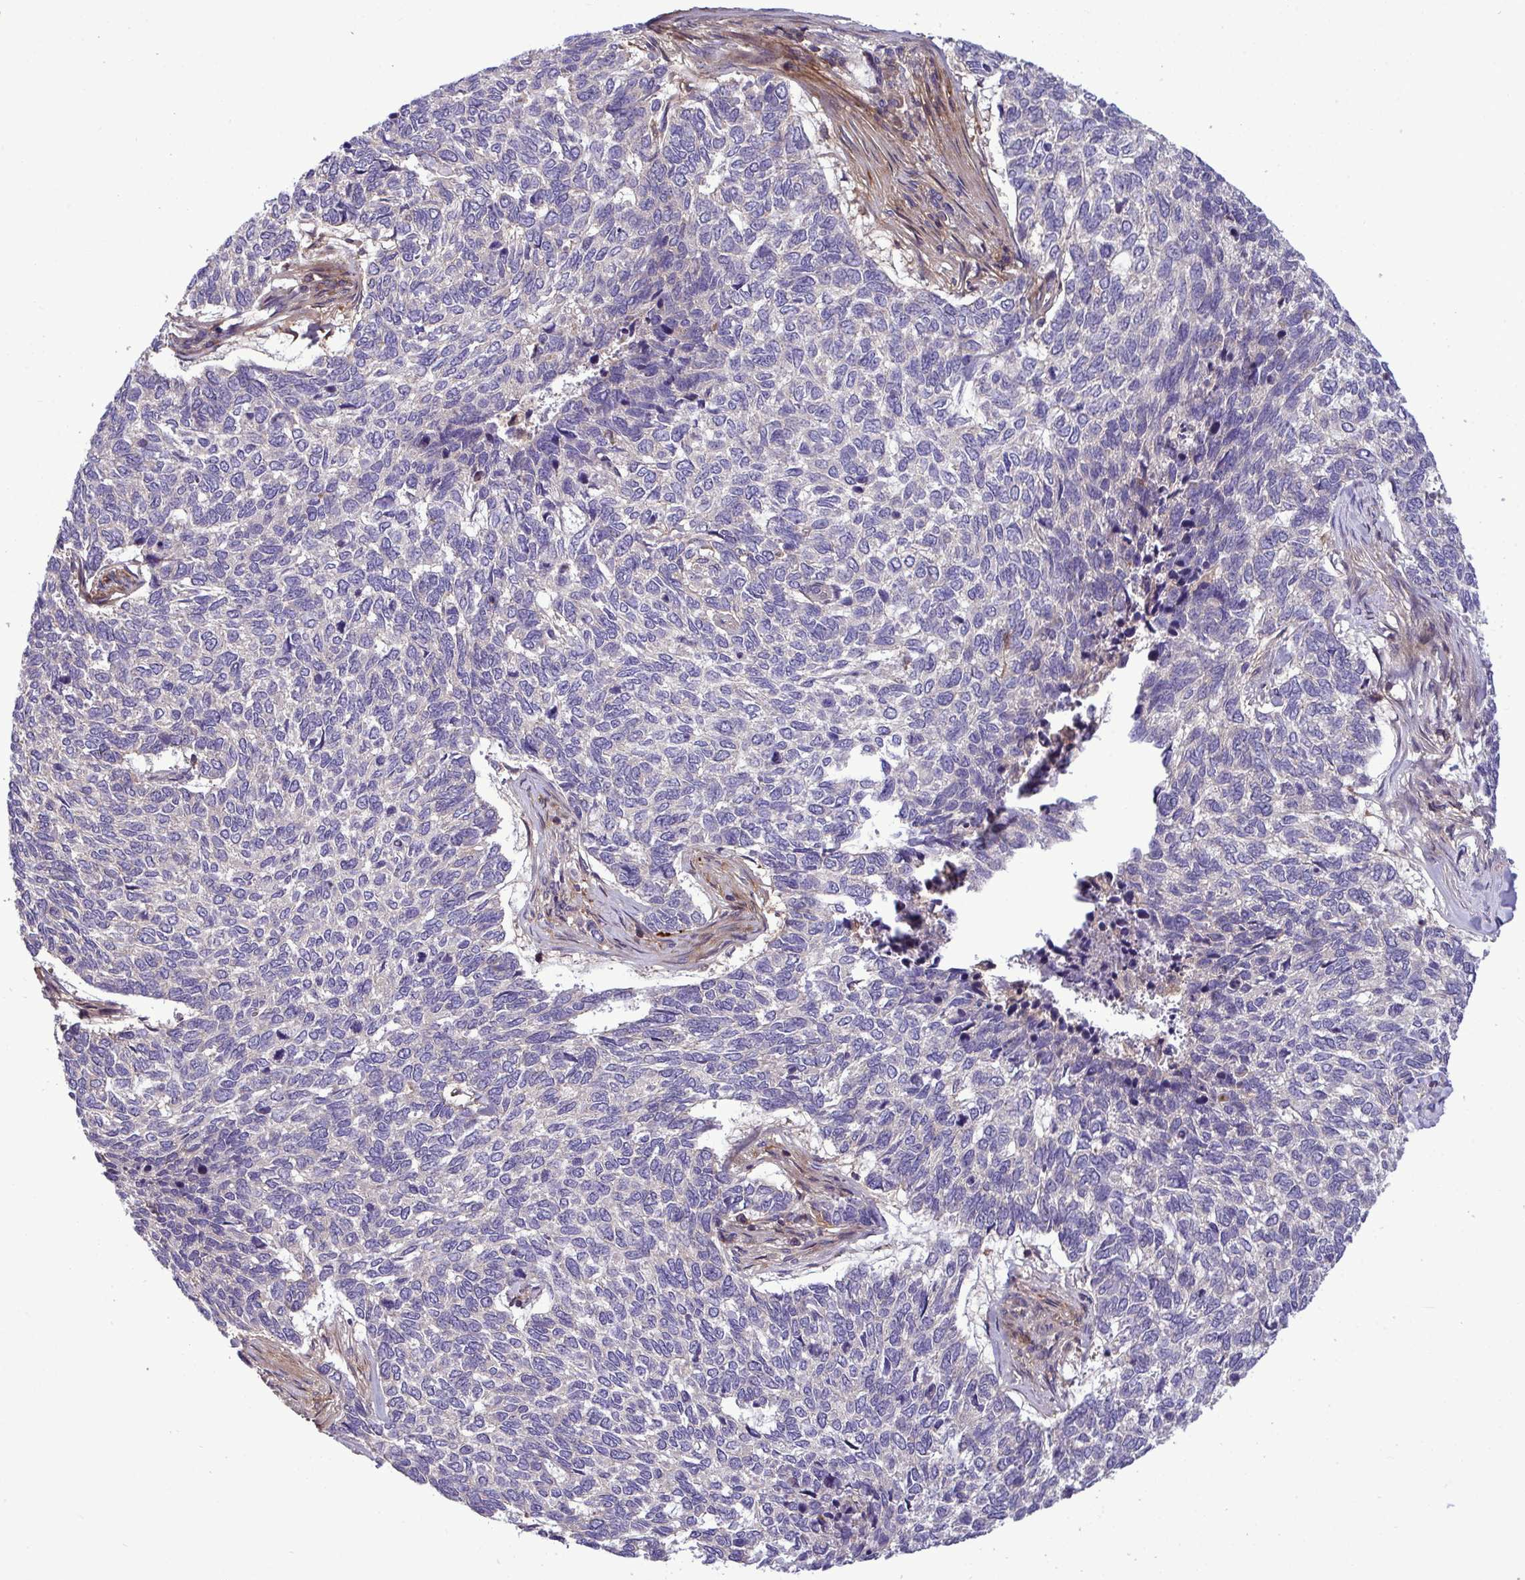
{"staining": {"intensity": "negative", "quantity": "none", "location": "none"}, "tissue": "skin cancer", "cell_type": "Tumor cells", "image_type": "cancer", "snomed": [{"axis": "morphology", "description": "Basal cell carcinoma"}, {"axis": "topography", "description": "Skin"}], "caption": "The image demonstrates no significant staining in tumor cells of skin basal cell carcinoma.", "gene": "GRB14", "patient": {"sex": "female", "age": 65}}